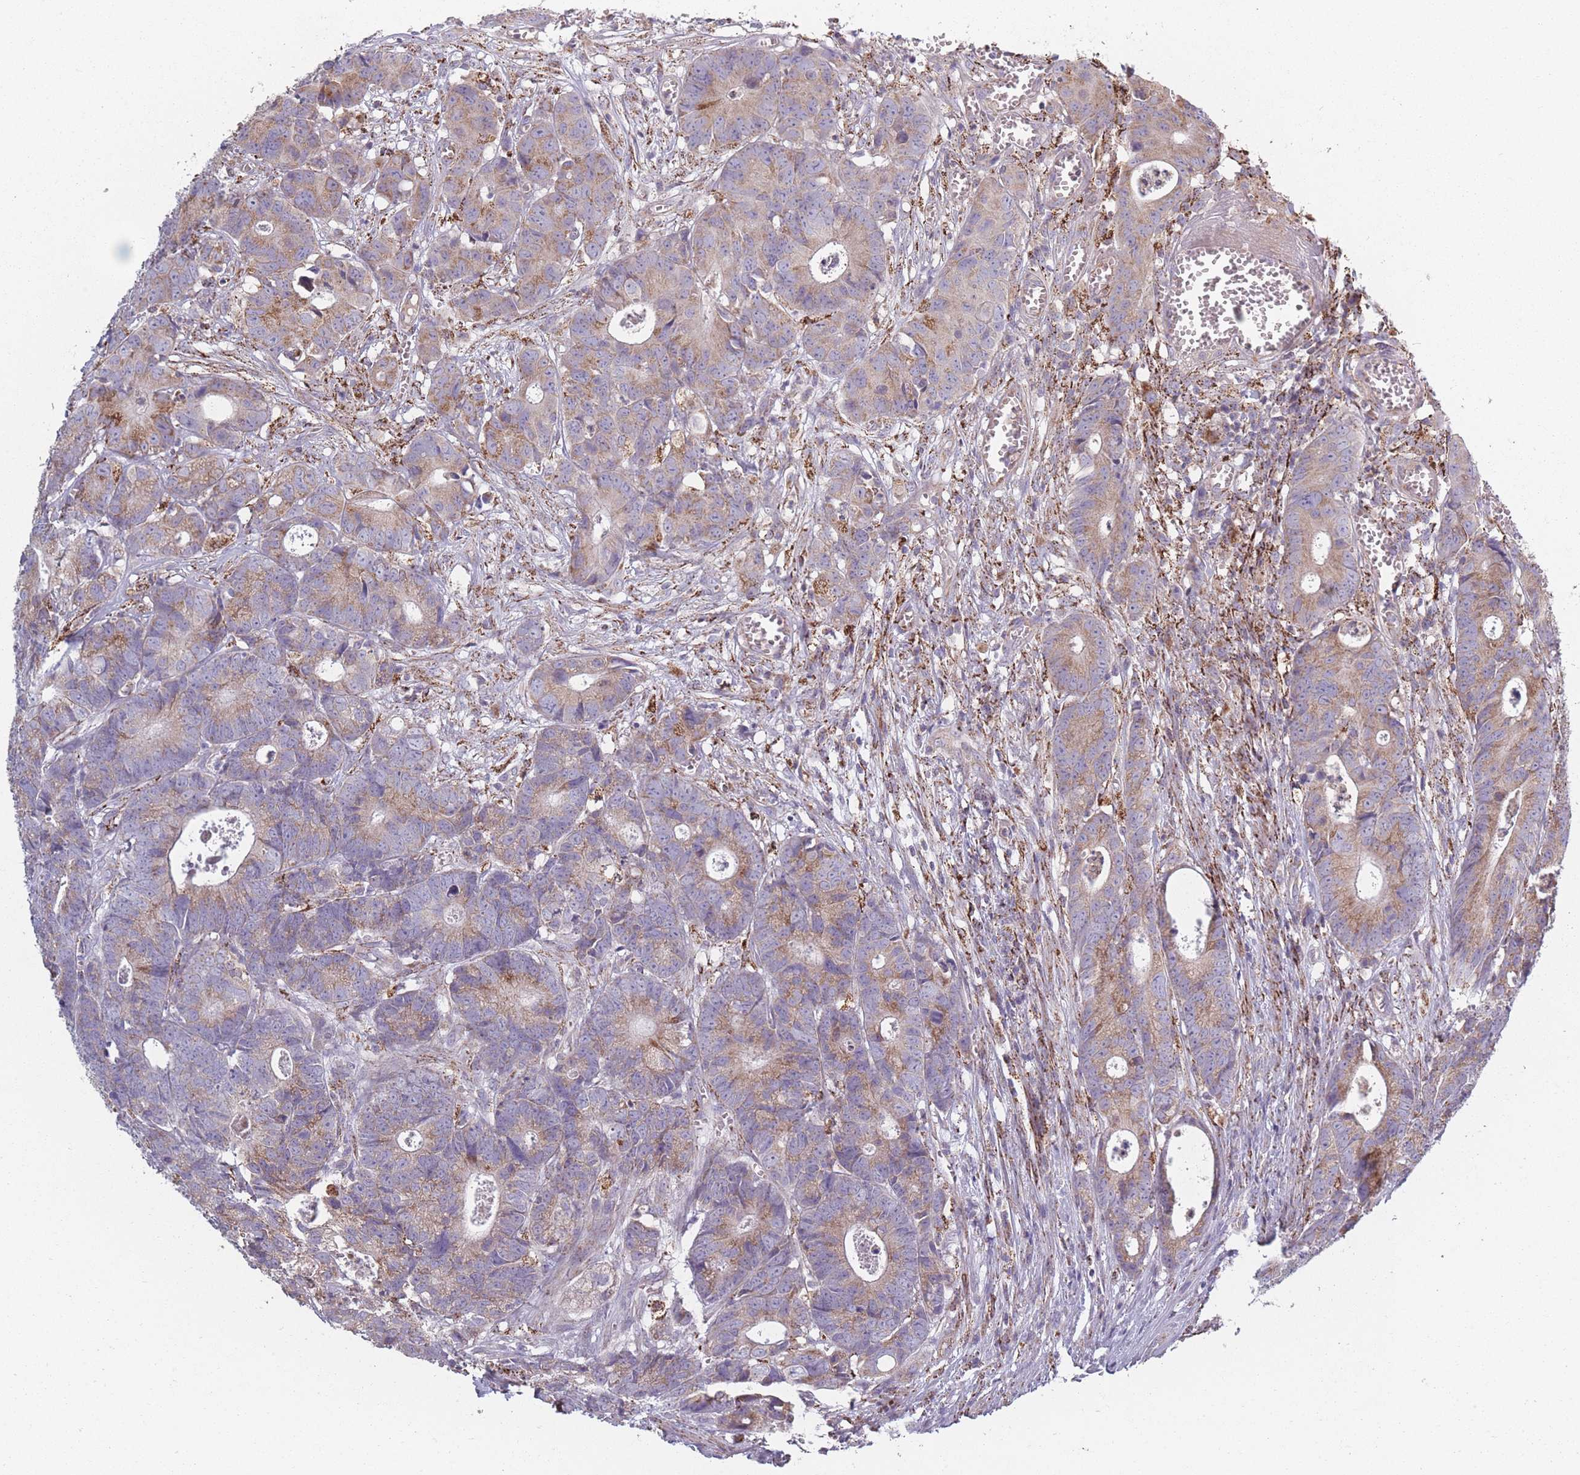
{"staining": {"intensity": "weak", "quantity": "25%-75%", "location": "cytoplasmic/membranous"}, "tissue": "colorectal cancer", "cell_type": "Tumor cells", "image_type": "cancer", "snomed": [{"axis": "morphology", "description": "Adenocarcinoma, NOS"}, {"axis": "topography", "description": "Colon"}], "caption": "Brown immunohistochemical staining in colorectal adenocarcinoma reveals weak cytoplasmic/membranous expression in approximately 25%-75% of tumor cells.", "gene": "PEX11B", "patient": {"sex": "female", "age": 57}}